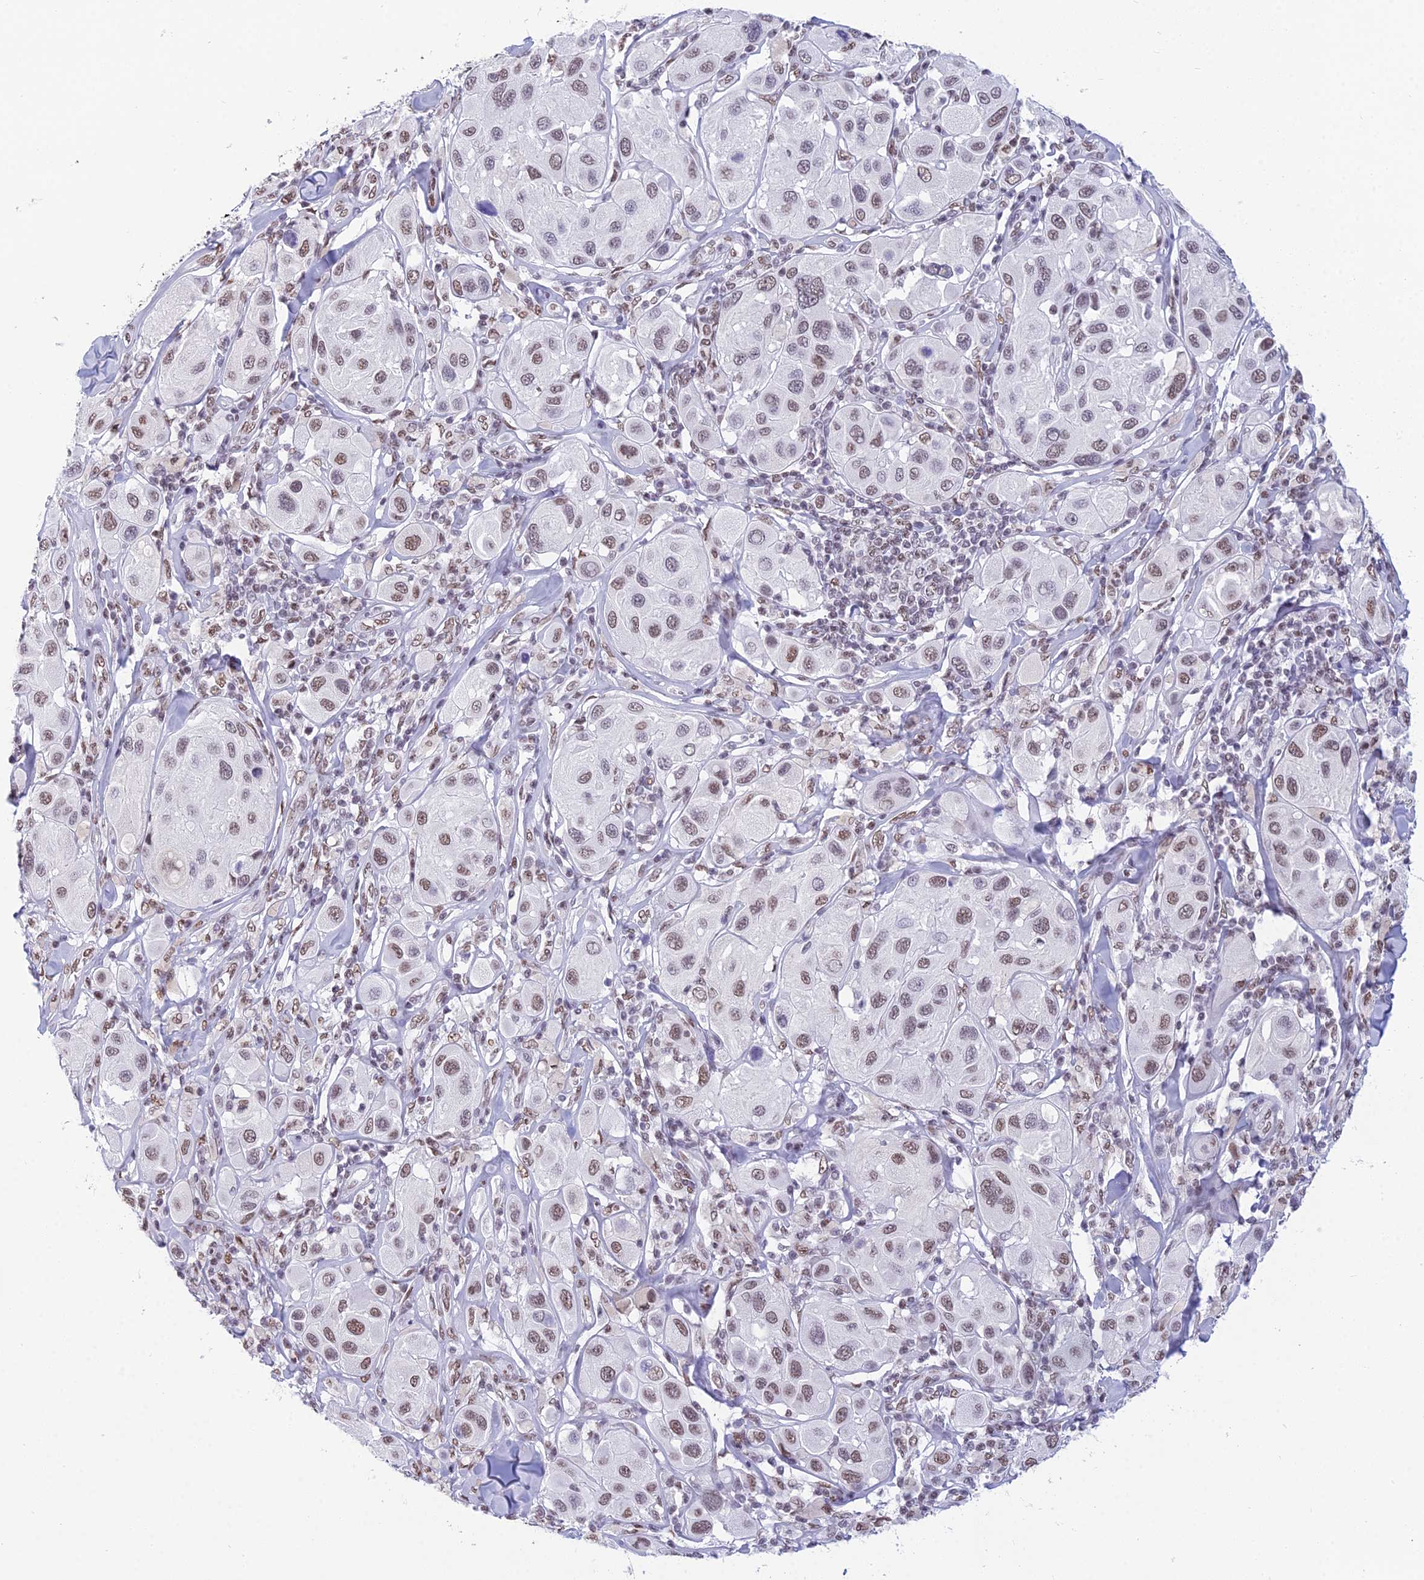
{"staining": {"intensity": "weak", "quantity": ">75%", "location": "nuclear"}, "tissue": "melanoma", "cell_type": "Tumor cells", "image_type": "cancer", "snomed": [{"axis": "morphology", "description": "Malignant melanoma, Metastatic site"}, {"axis": "topography", "description": "Skin"}], "caption": "Human melanoma stained for a protein (brown) displays weak nuclear positive staining in approximately >75% of tumor cells.", "gene": "CDC26", "patient": {"sex": "male", "age": 41}}